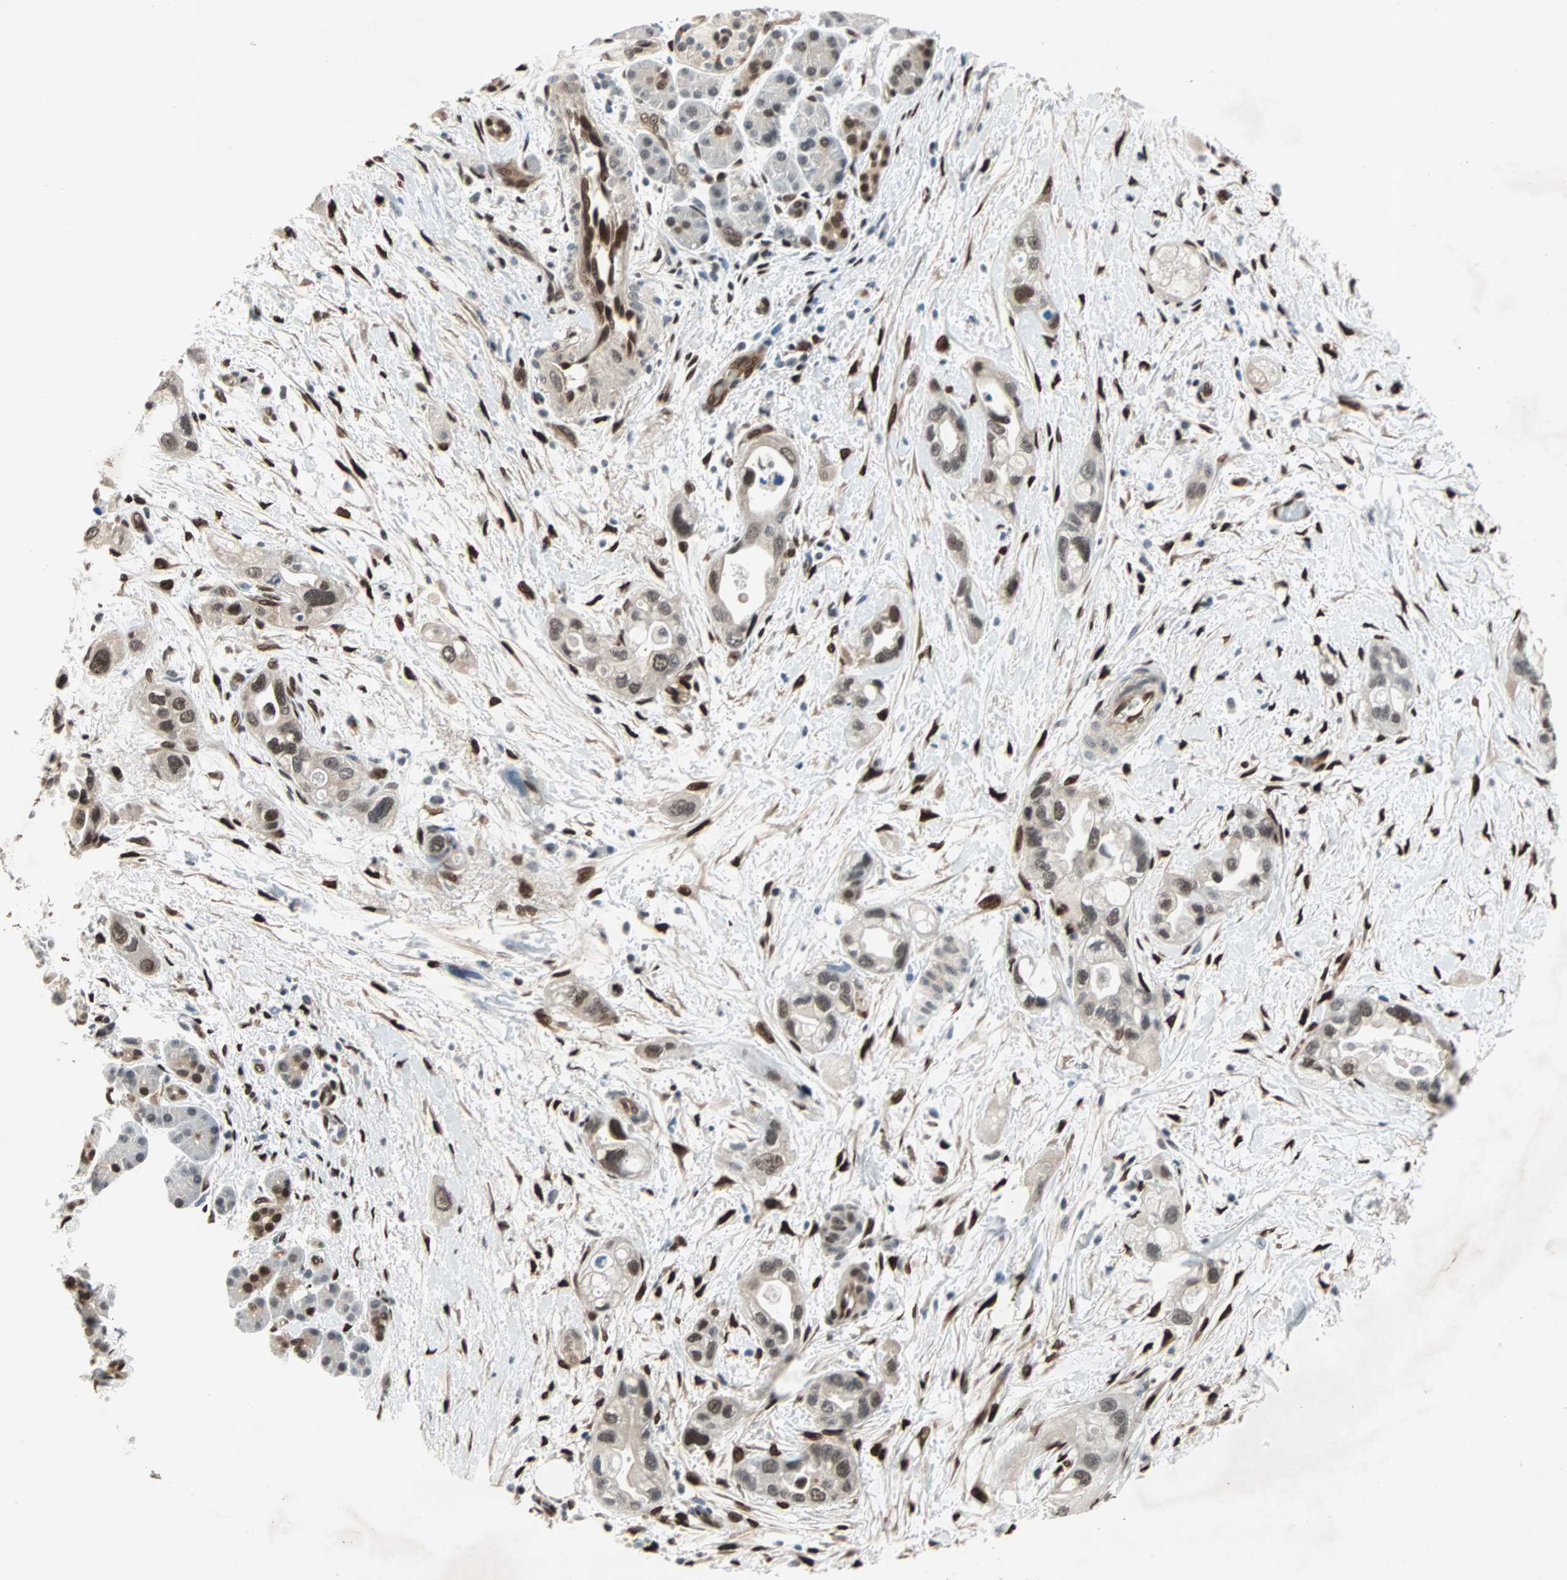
{"staining": {"intensity": "strong", "quantity": ">75%", "location": "nuclear"}, "tissue": "pancreatic cancer", "cell_type": "Tumor cells", "image_type": "cancer", "snomed": [{"axis": "morphology", "description": "Adenocarcinoma, NOS"}, {"axis": "topography", "description": "Pancreas"}], "caption": "Pancreatic cancer (adenocarcinoma) stained for a protein (brown) displays strong nuclear positive staining in approximately >75% of tumor cells.", "gene": "WWTR1", "patient": {"sex": "female", "age": 77}}